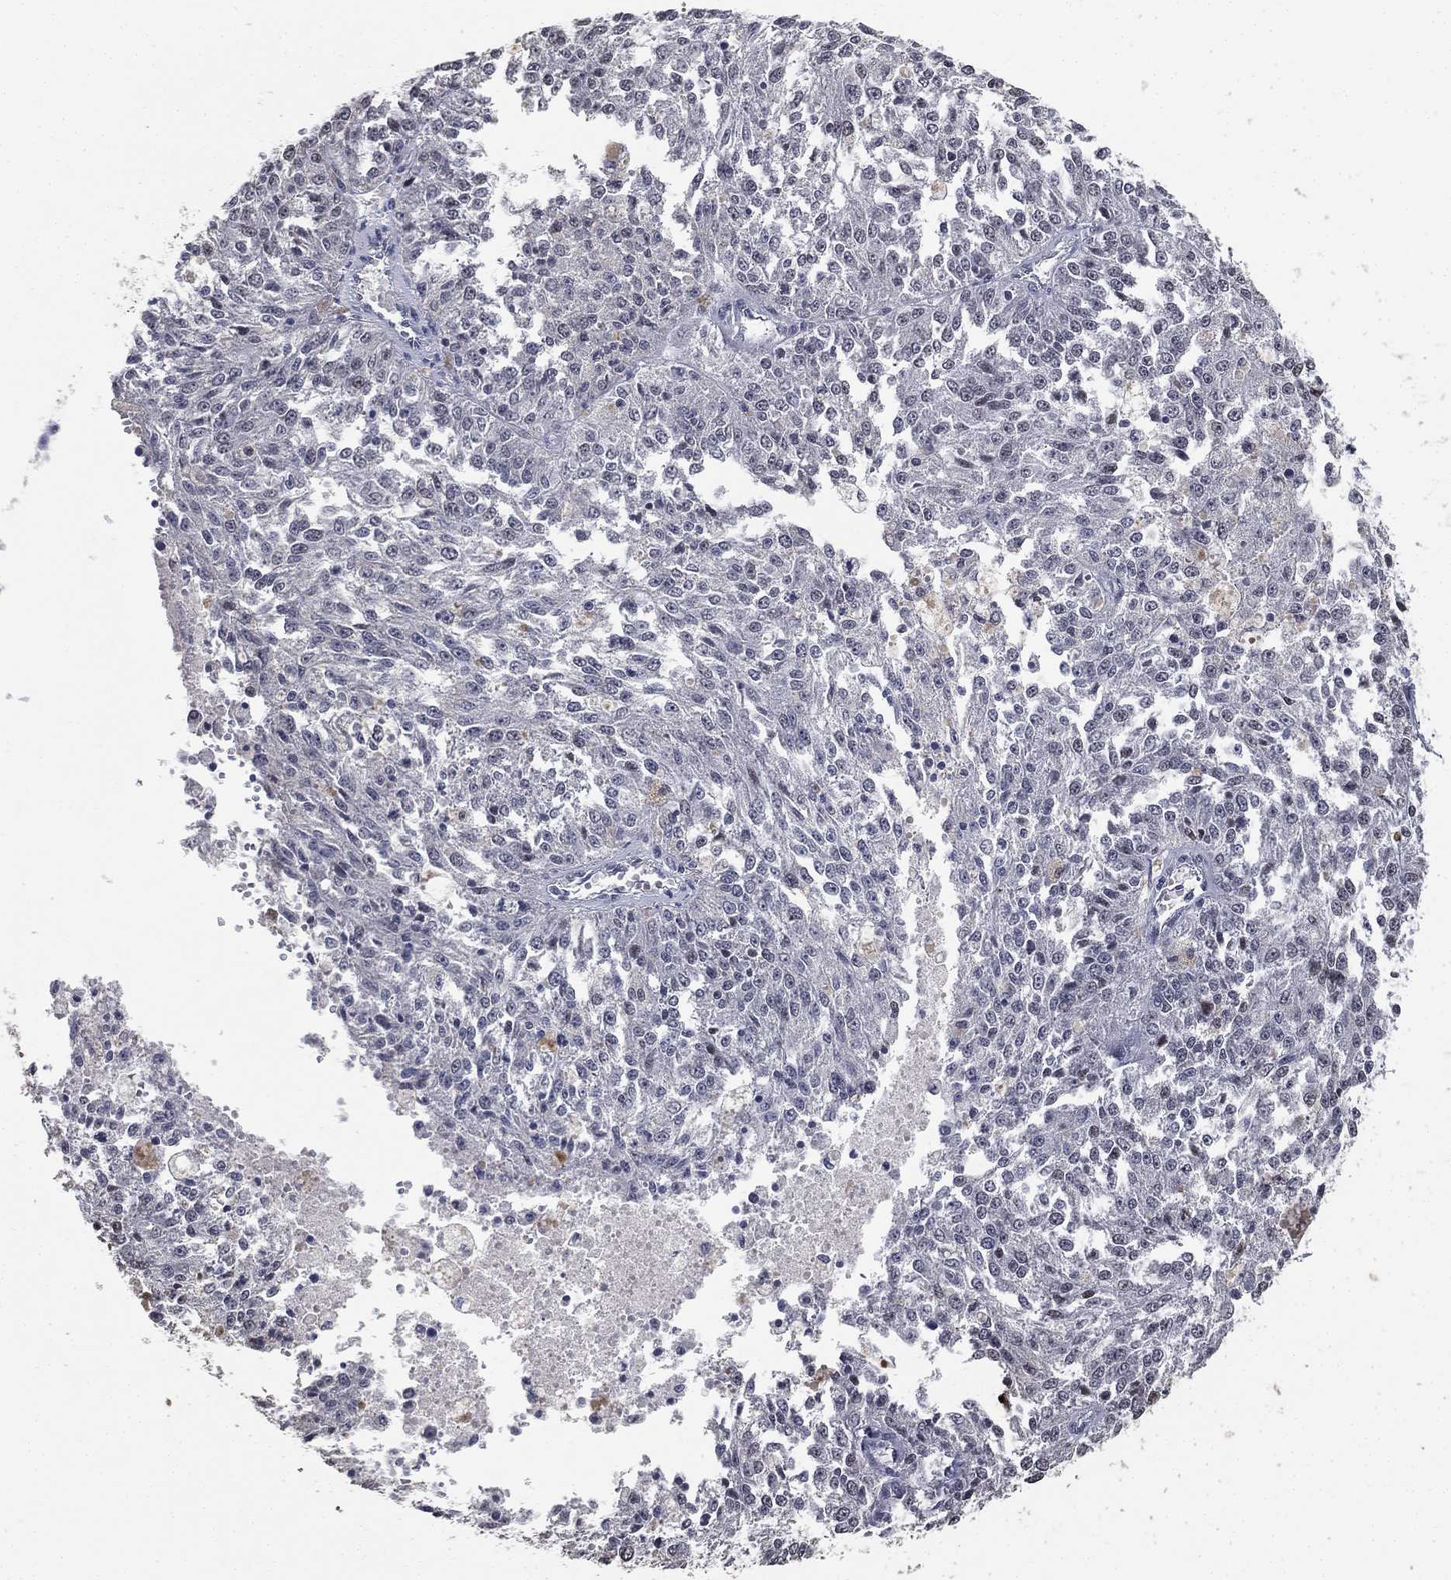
{"staining": {"intensity": "negative", "quantity": "none", "location": "none"}, "tissue": "melanoma", "cell_type": "Tumor cells", "image_type": "cancer", "snomed": [{"axis": "morphology", "description": "Malignant melanoma, Metastatic site"}, {"axis": "topography", "description": "Lymph node"}], "caption": "This is an IHC micrograph of malignant melanoma (metastatic site). There is no staining in tumor cells.", "gene": "DSG1", "patient": {"sex": "female", "age": 64}}